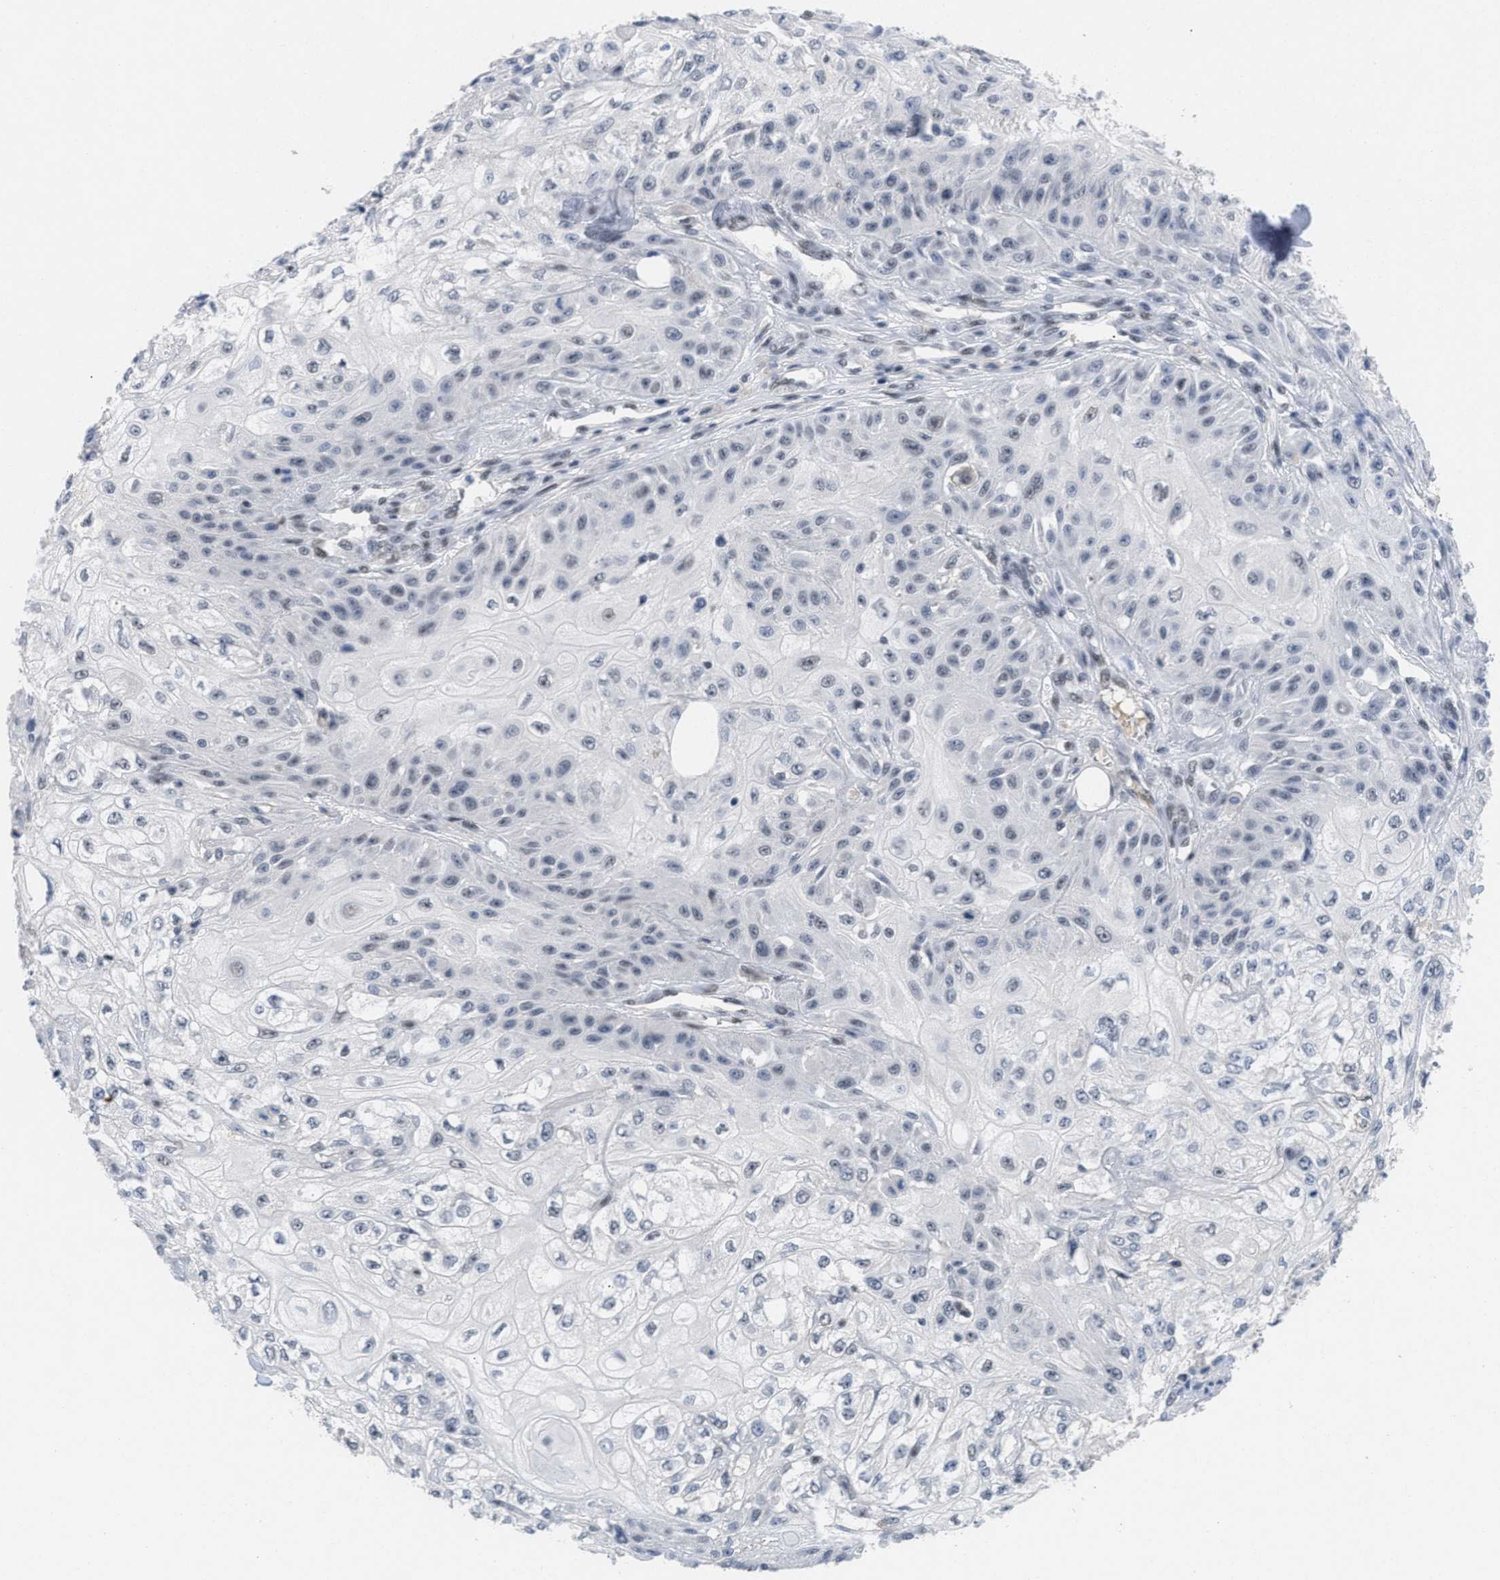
{"staining": {"intensity": "negative", "quantity": "none", "location": "none"}, "tissue": "skin cancer", "cell_type": "Tumor cells", "image_type": "cancer", "snomed": [{"axis": "morphology", "description": "Squamous cell carcinoma, NOS"}, {"axis": "morphology", "description": "Squamous cell carcinoma, metastatic, NOS"}, {"axis": "topography", "description": "Skin"}, {"axis": "topography", "description": "Lymph node"}], "caption": "Immunohistochemistry (IHC) of skin squamous cell carcinoma exhibits no positivity in tumor cells.", "gene": "GGNBP2", "patient": {"sex": "male", "age": 75}}